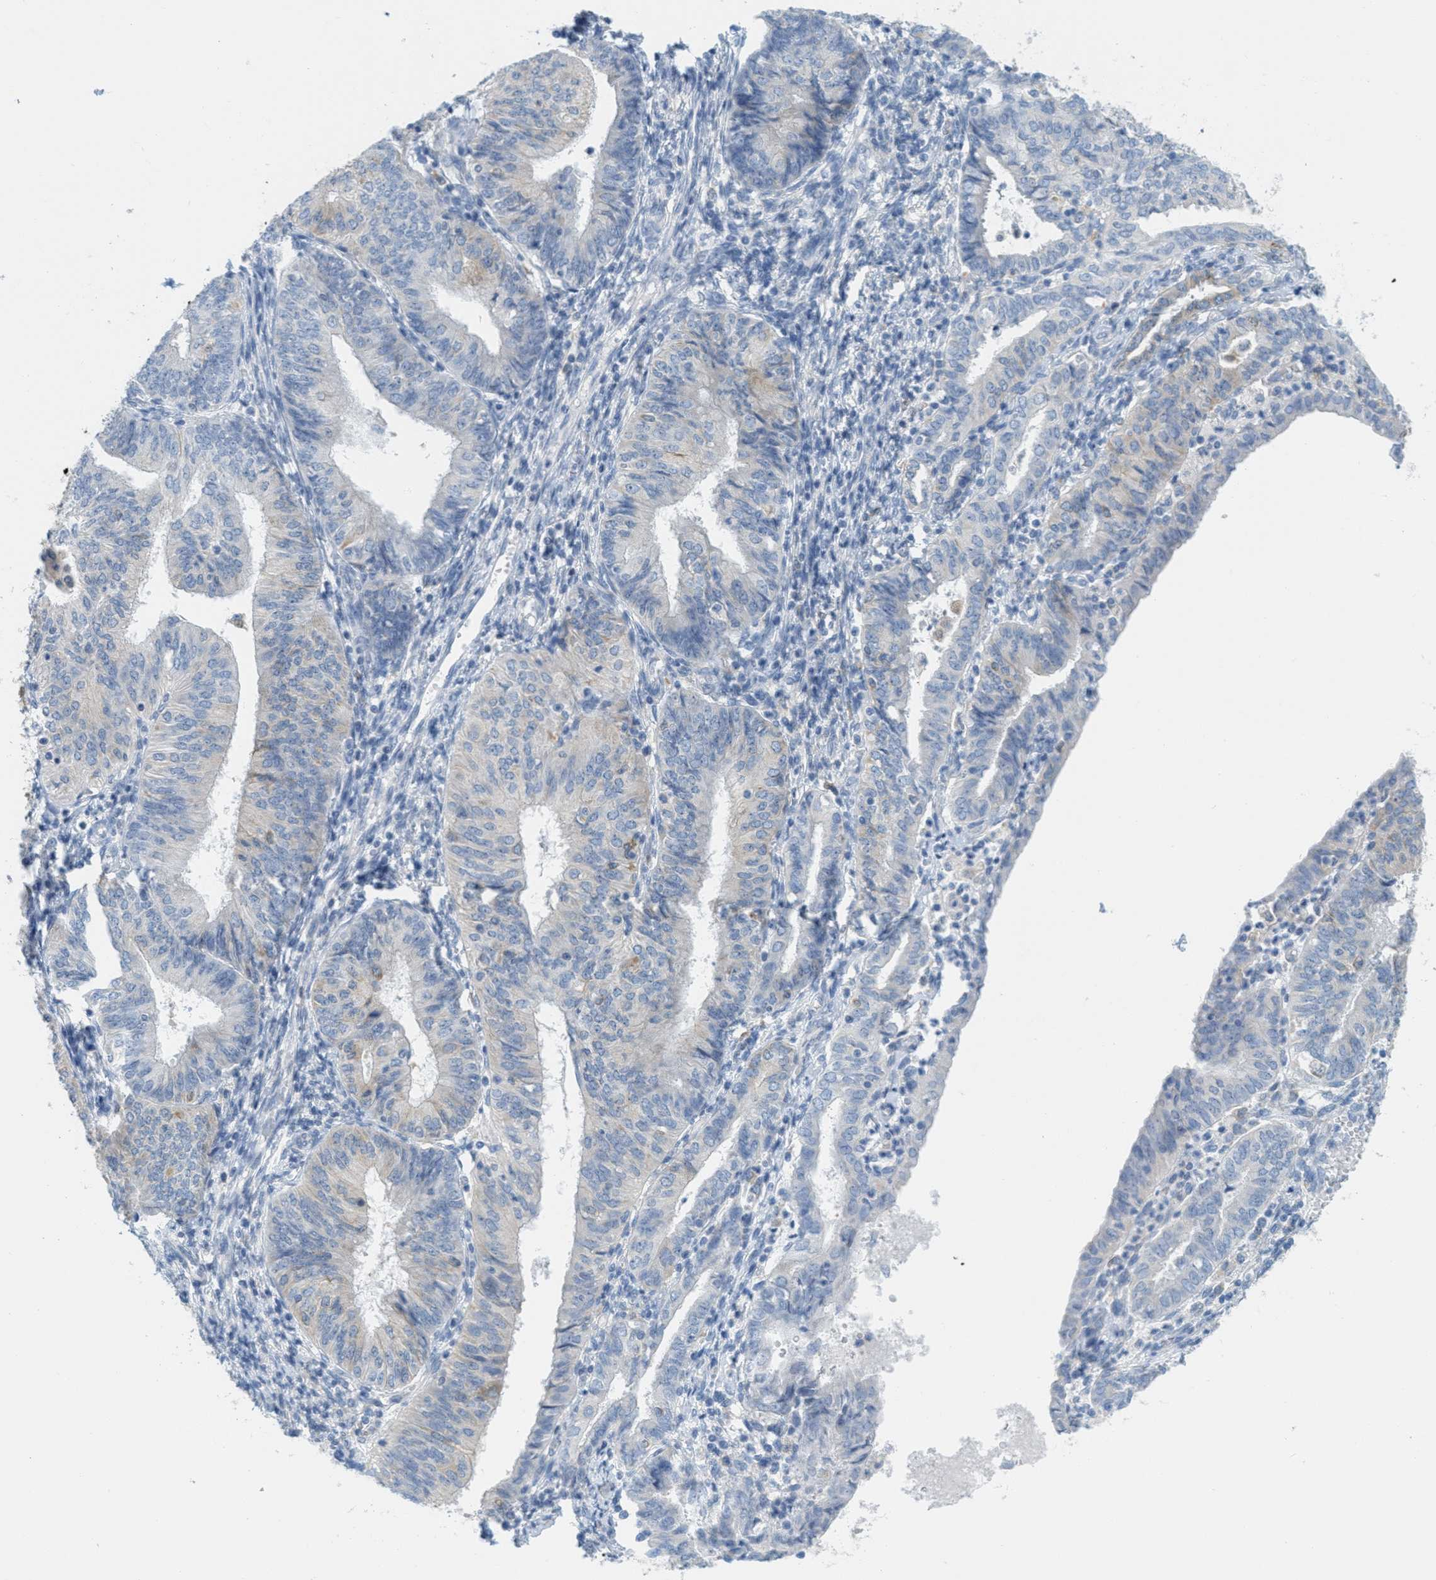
{"staining": {"intensity": "negative", "quantity": "none", "location": "none"}, "tissue": "endometrial cancer", "cell_type": "Tumor cells", "image_type": "cancer", "snomed": [{"axis": "morphology", "description": "Adenocarcinoma, NOS"}, {"axis": "topography", "description": "Endometrium"}], "caption": "Micrograph shows no significant protein positivity in tumor cells of endometrial adenocarcinoma. (Brightfield microscopy of DAB IHC at high magnification).", "gene": "TEX264", "patient": {"sex": "female", "age": 58}}